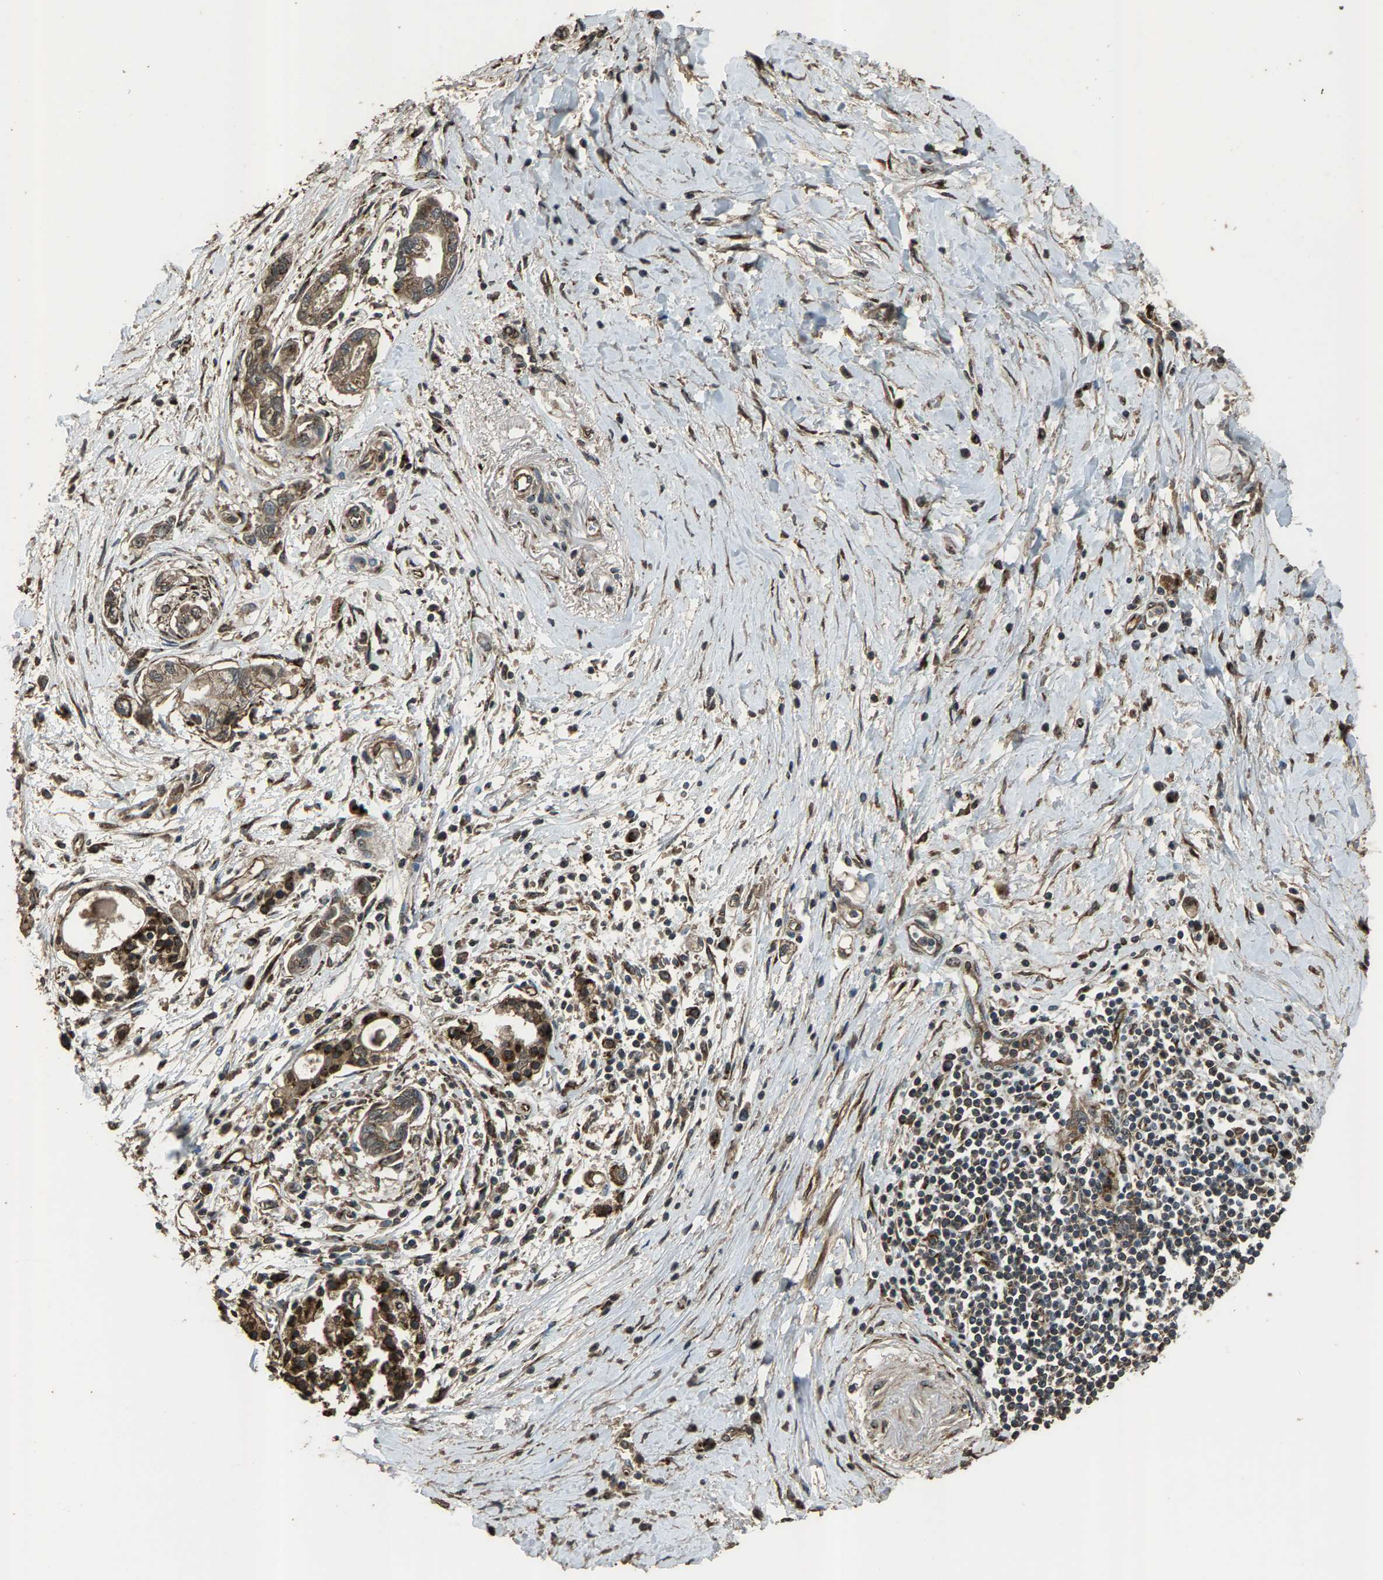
{"staining": {"intensity": "strong", "quantity": "25%-75%", "location": "cytoplasmic/membranous"}, "tissue": "pancreatic cancer", "cell_type": "Tumor cells", "image_type": "cancer", "snomed": [{"axis": "morphology", "description": "Adenocarcinoma, NOS"}, {"axis": "topography", "description": "Pancreas"}], "caption": "This photomicrograph displays immunohistochemistry staining of human pancreatic cancer, with high strong cytoplasmic/membranous positivity in approximately 25%-75% of tumor cells.", "gene": "SLC38A10", "patient": {"sex": "male", "age": 59}}